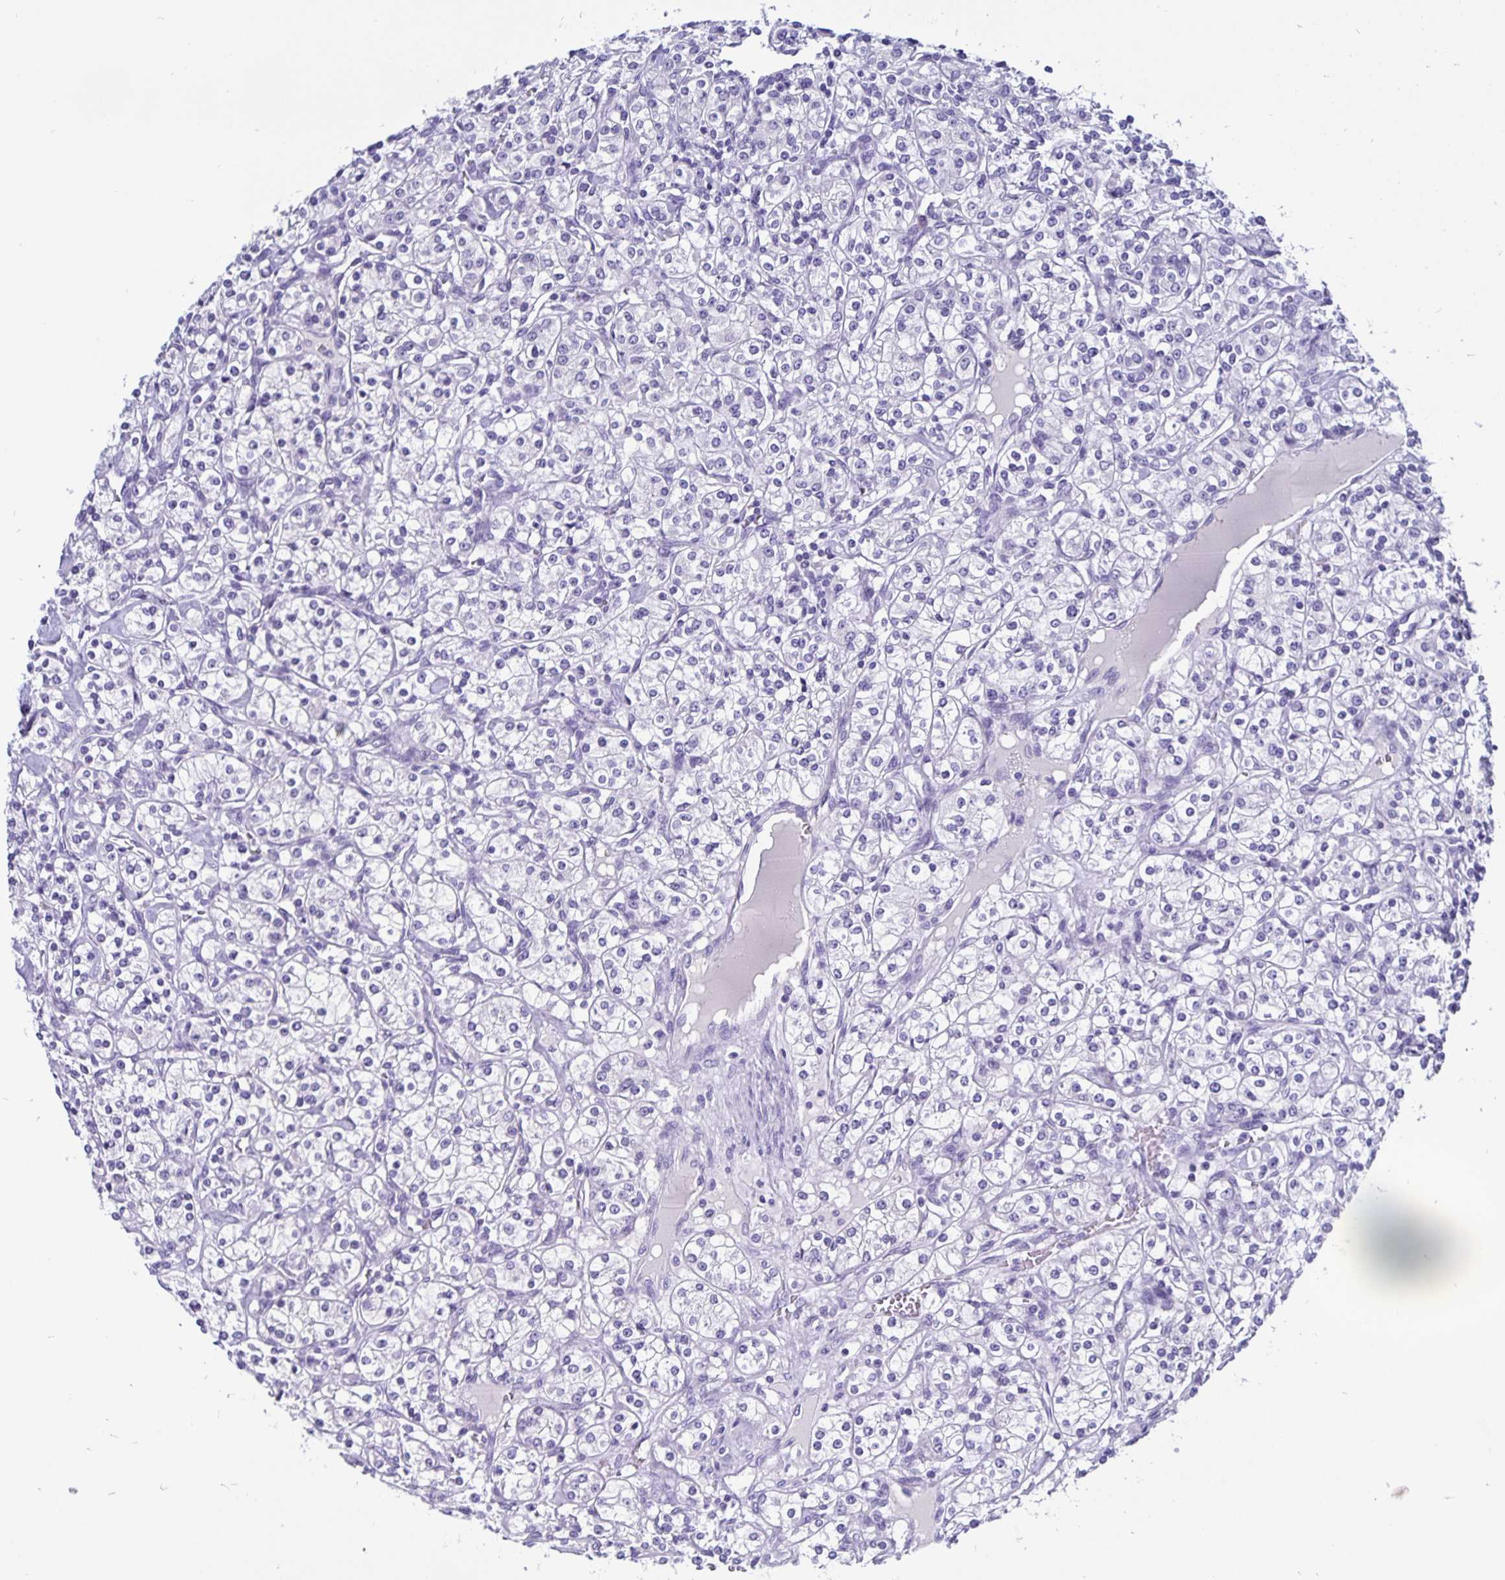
{"staining": {"intensity": "negative", "quantity": "none", "location": "none"}, "tissue": "renal cancer", "cell_type": "Tumor cells", "image_type": "cancer", "snomed": [{"axis": "morphology", "description": "Adenocarcinoma, NOS"}, {"axis": "topography", "description": "Kidney"}], "caption": "IHC histopathology image of renal cancer stained for a protein (brown), which displays no positivity in tumor cells.", "gene": "ODF3B", "patient": {"sex": "male", "age": 77}}